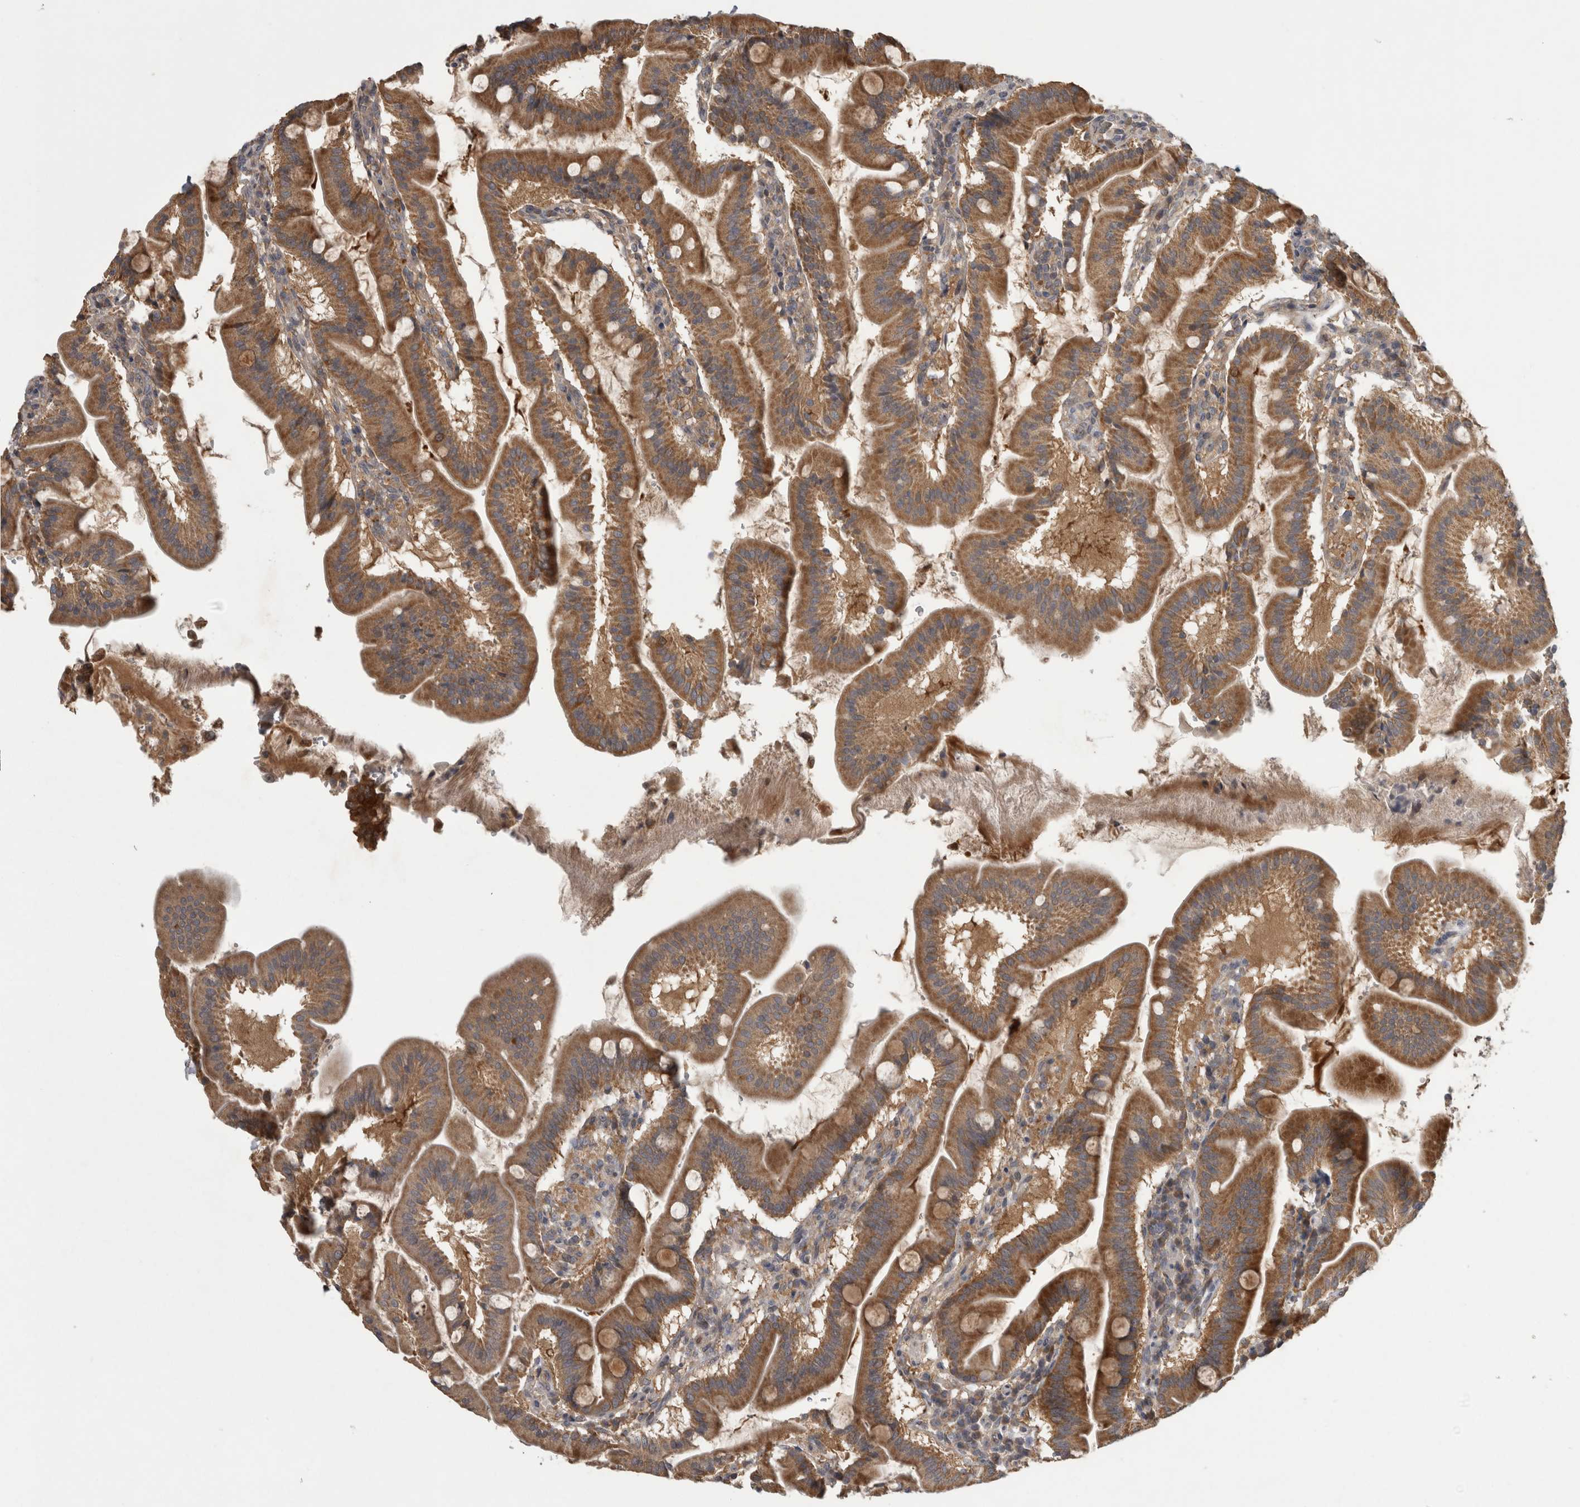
{"staining": {"intensity": "strong", "quantity": ">75%", "location": "cytoplasmic/membranous"}, "tissue": "duodenum", "cell_type": "Glandular cells", "image_type": "normal", "snomed": [{"axis": "morphology", "description": "Normal tissue, NOS"}, {"axis": "morphology", "description": "Adenocarcinoma, NOS"}, {"axis": "topography", "description": "Pancreas"}, {"axis": "topography", "description": "Duodenum"}], "caption": "Approximately >75% of glandular cells in normal duodenum exhibit strong cytoplasmic/membranous protein positivity as visualized by brown immunohistochemical staining.", "gene": "TRMT61B", "patient": {"sex": "male", "age": 50}}